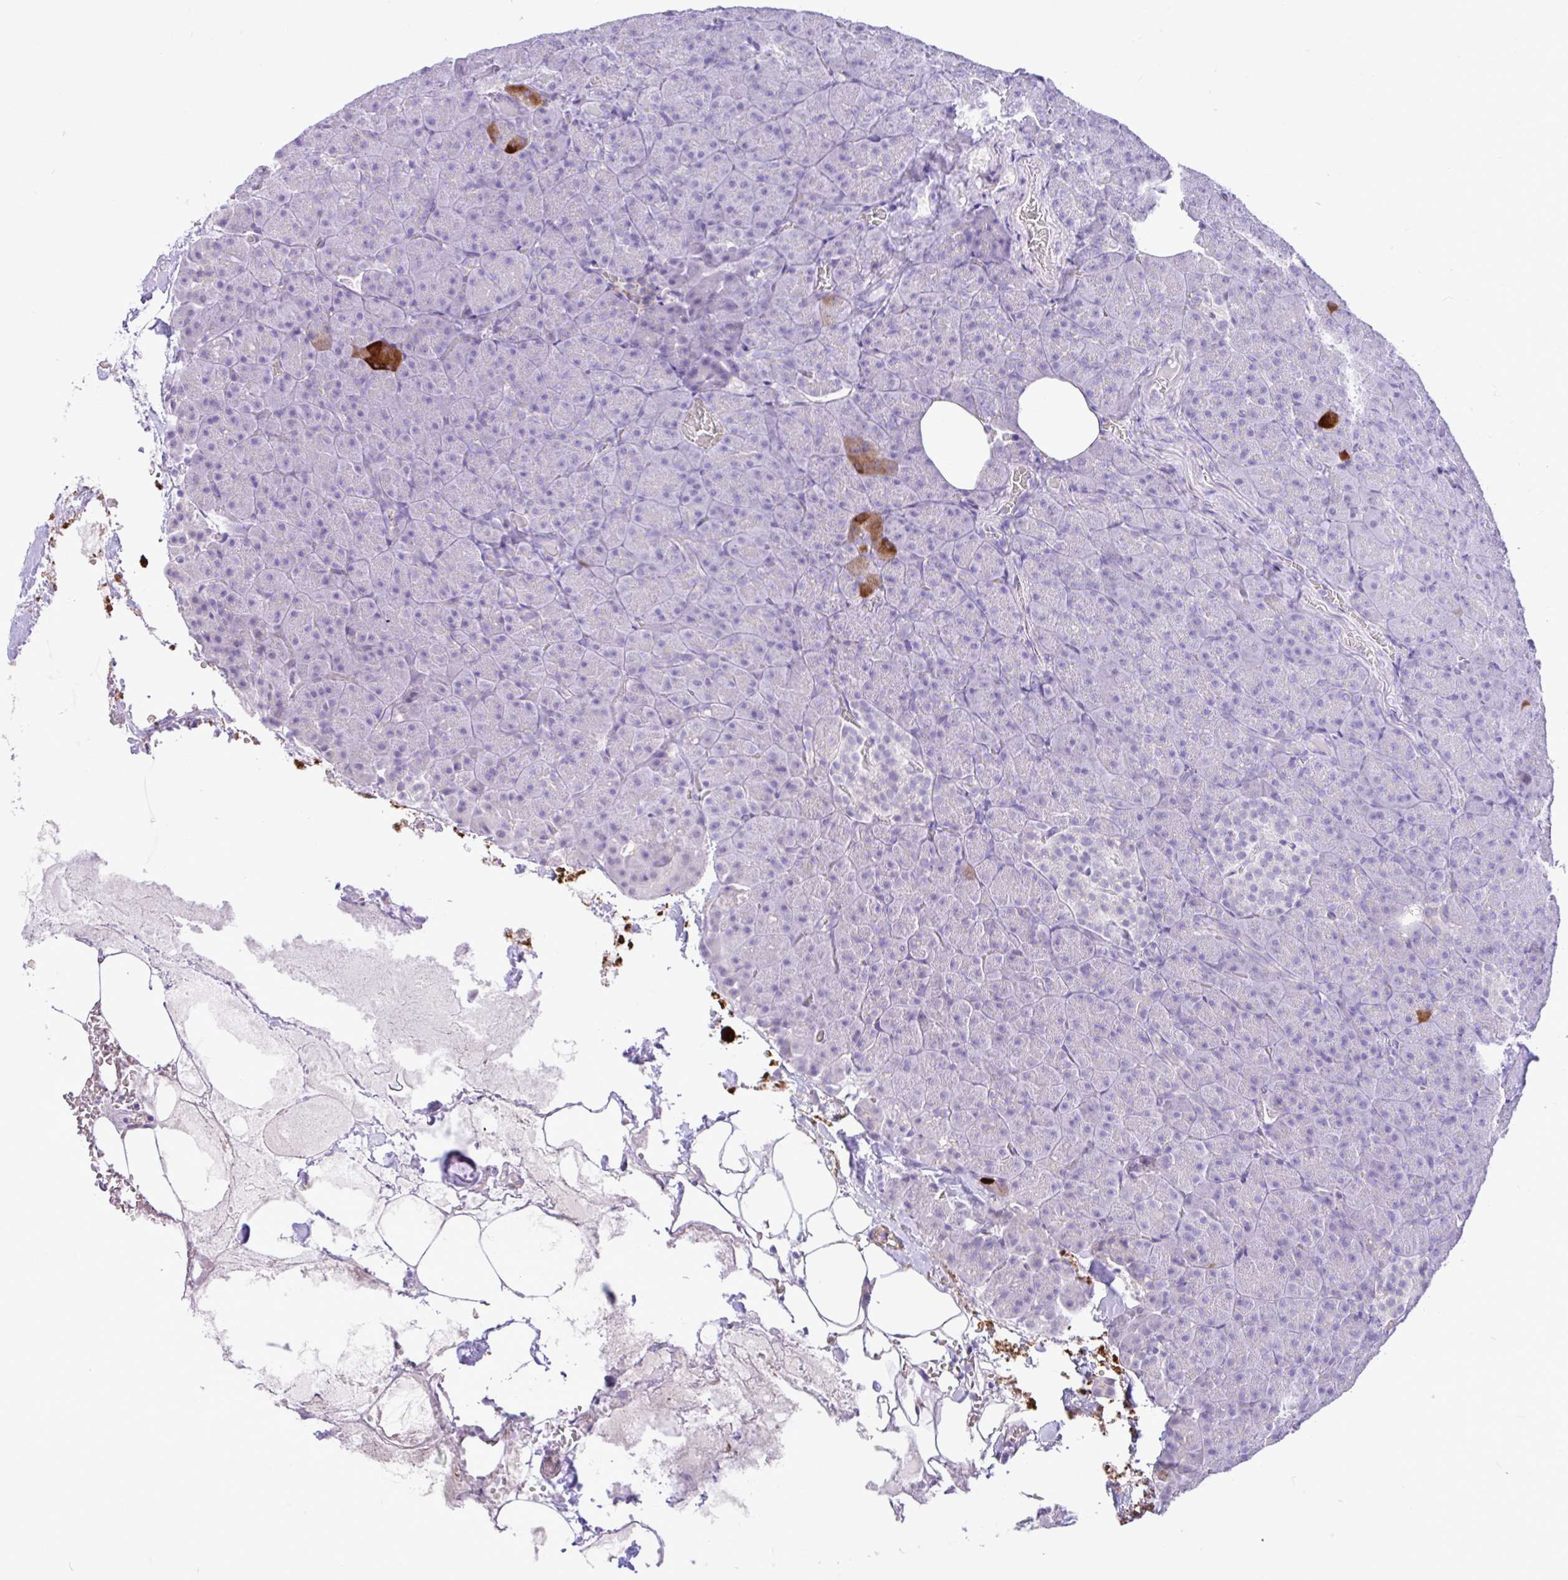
{"staining": {"intensity": "strong", "quantity": "<25%", "location": "cytoplasmic/membranous"}, "tissue": "pancreas", "cell_type": "Exocrine glandular cells", "image_type": "normal", "snomed": [{"axis": "morphology", "description": "Normal tissue, NOS"}, {"axis": "topography", "description": "Pancreas"}], "caption": "Immunohistochemical staining of normal pancreas displays medium levels of strong cytoplasmic/membranous expression in about <25% of exocrine glandular cells.", "gene": "ZNF101", "patient": {"sex": "female", "age": 74}}